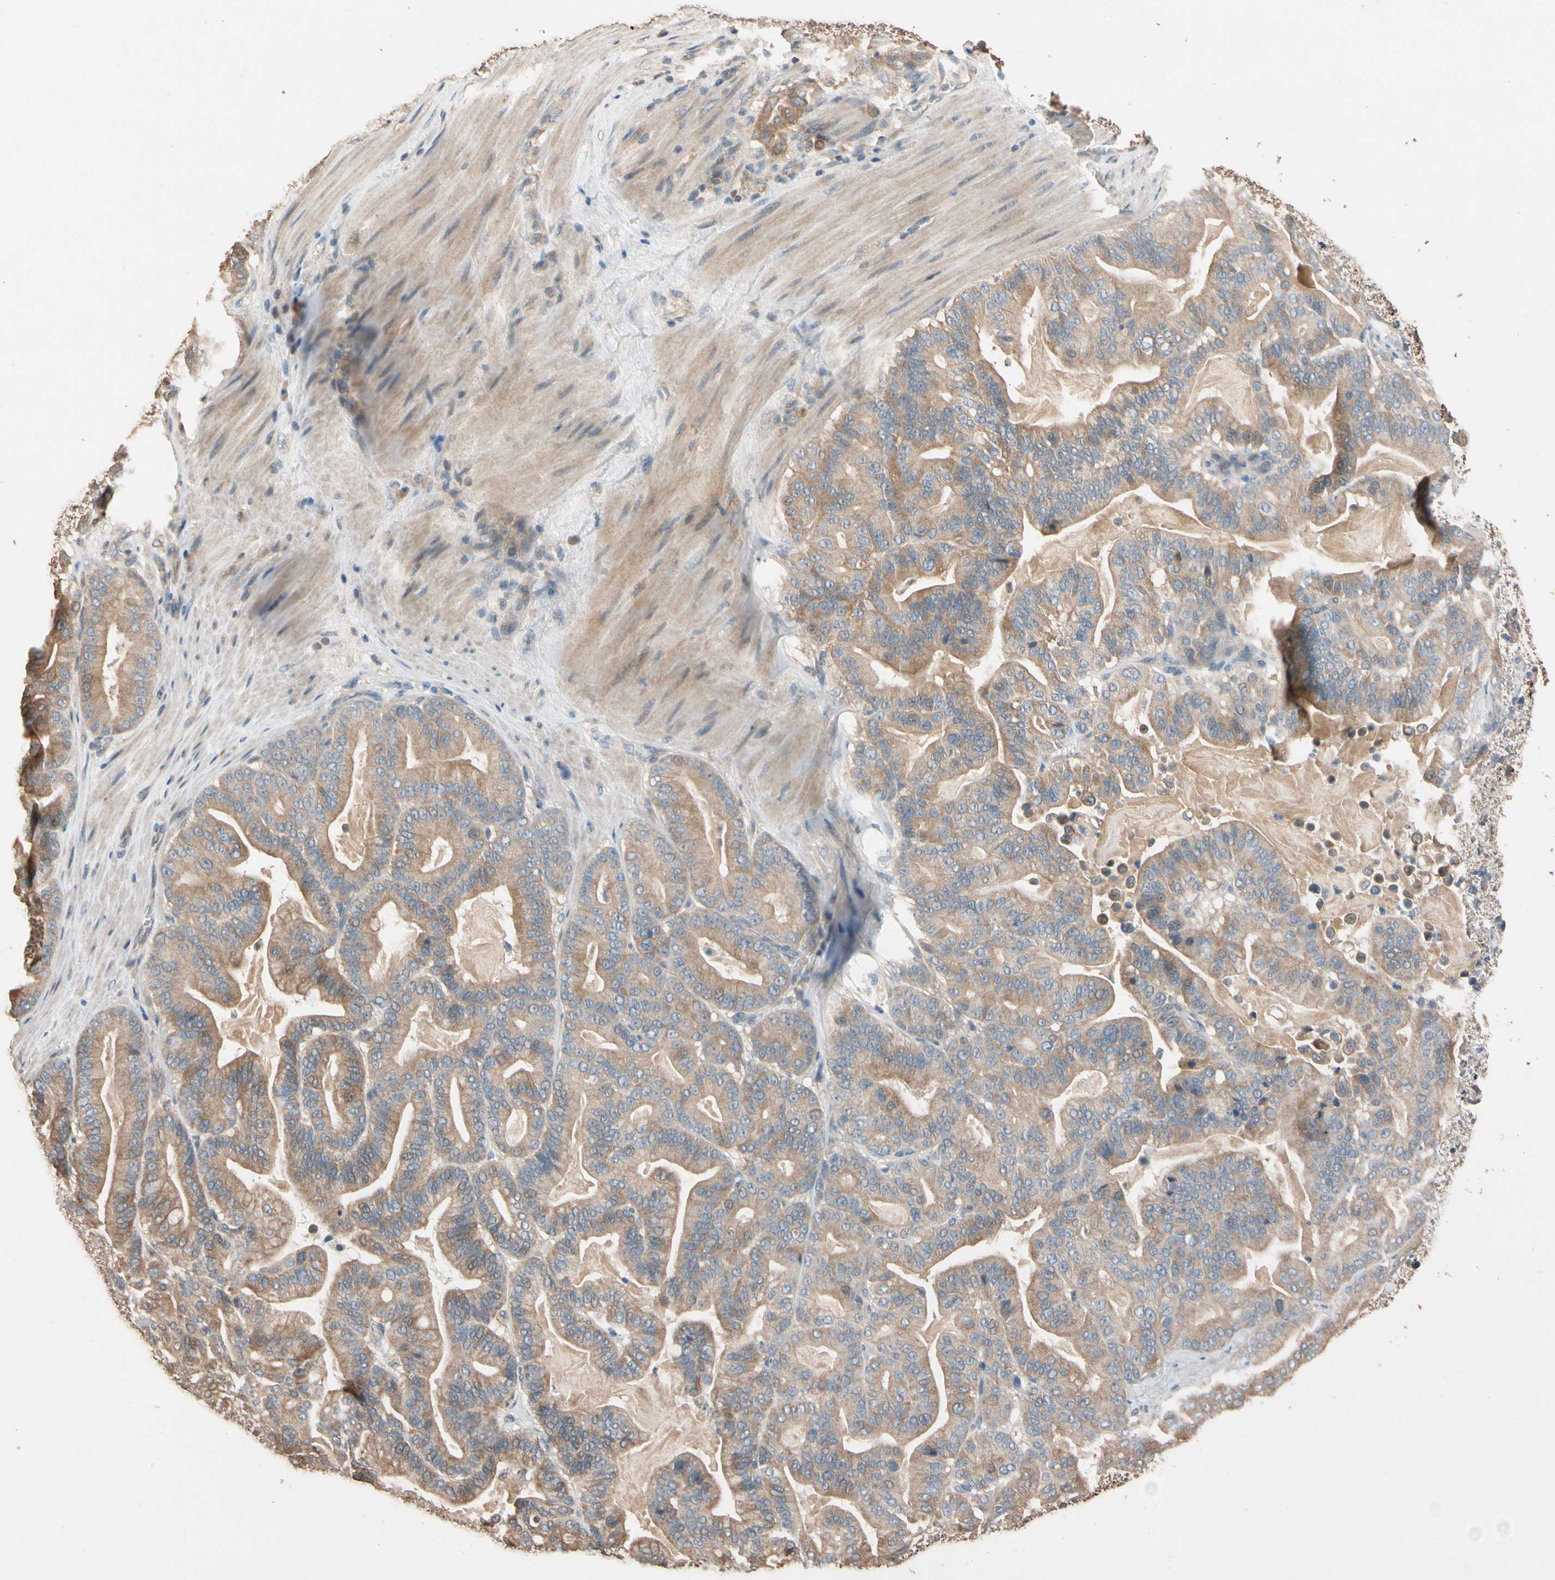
{"staining": {"intensity": "moderate", "quantity": ">75%", "location": "cytoplasmic/membranous"}, "tissue": "pancreatic cancer", "cell_type": "Tumor cells", "image_type": "cancer", "snomed": [{"axis": "morphology", "description": "Adenocarcinoma, NOS"}, {"axis": "topography", "description": "Pancreas"}], "caption": "Protein staining shows moderate cytoplasmic/membranous positivity in about >75% of tumor cells in adenocarcinoma (pancreatic). (DAB IHC with brightfield microscopy, high magnification).", "gene": "MAP3K7", "patient": {"sex": "male", "age": 63}}